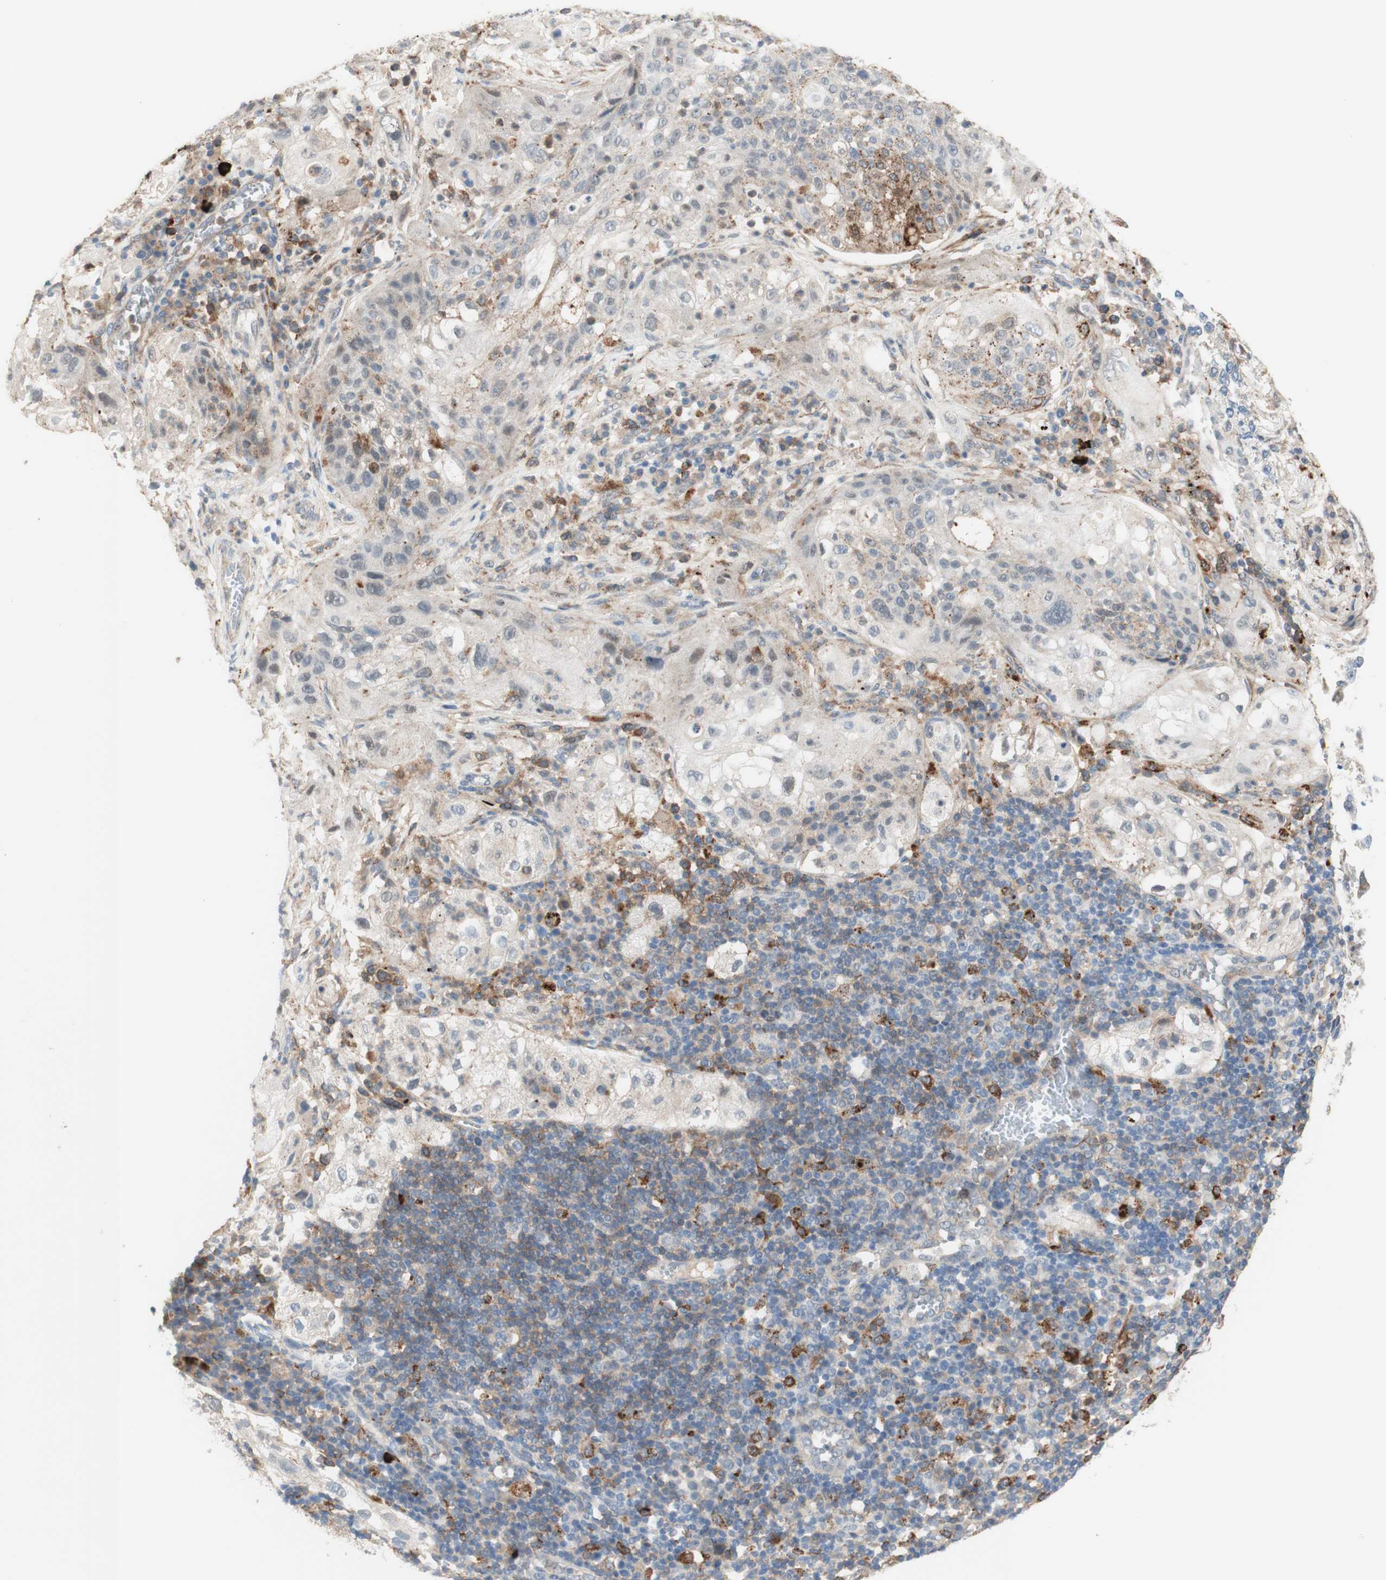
{"staining": {"intensity": "moderate", "quantity": "<25%", "location": "cytoplasmic/membranous"}, "tissue": "lung cancer", "cell_type": "Tumor cells", "image_type": "cancer", "snomed": [{"axis": "morphology", "description": "Inflammation, NOS"}, {"axis": "morphology", "description": "Squamous cell carcinoma, NOS"}, {"axis": "topography", "description": "Lymph node"}, {"axis": "topography", "description": "Soft tissue"}, {"axis": "topography", "description": "Lung"}], "caption": "There is low levels of moderate cytoplasmic/membranous positivity in tumor cells of lung squamous cell carcinoma, as demonstrated by immunohistochemical staining (brown color).", "gene": "GAPT", "patient": {"sex": "male", "age": 66}}